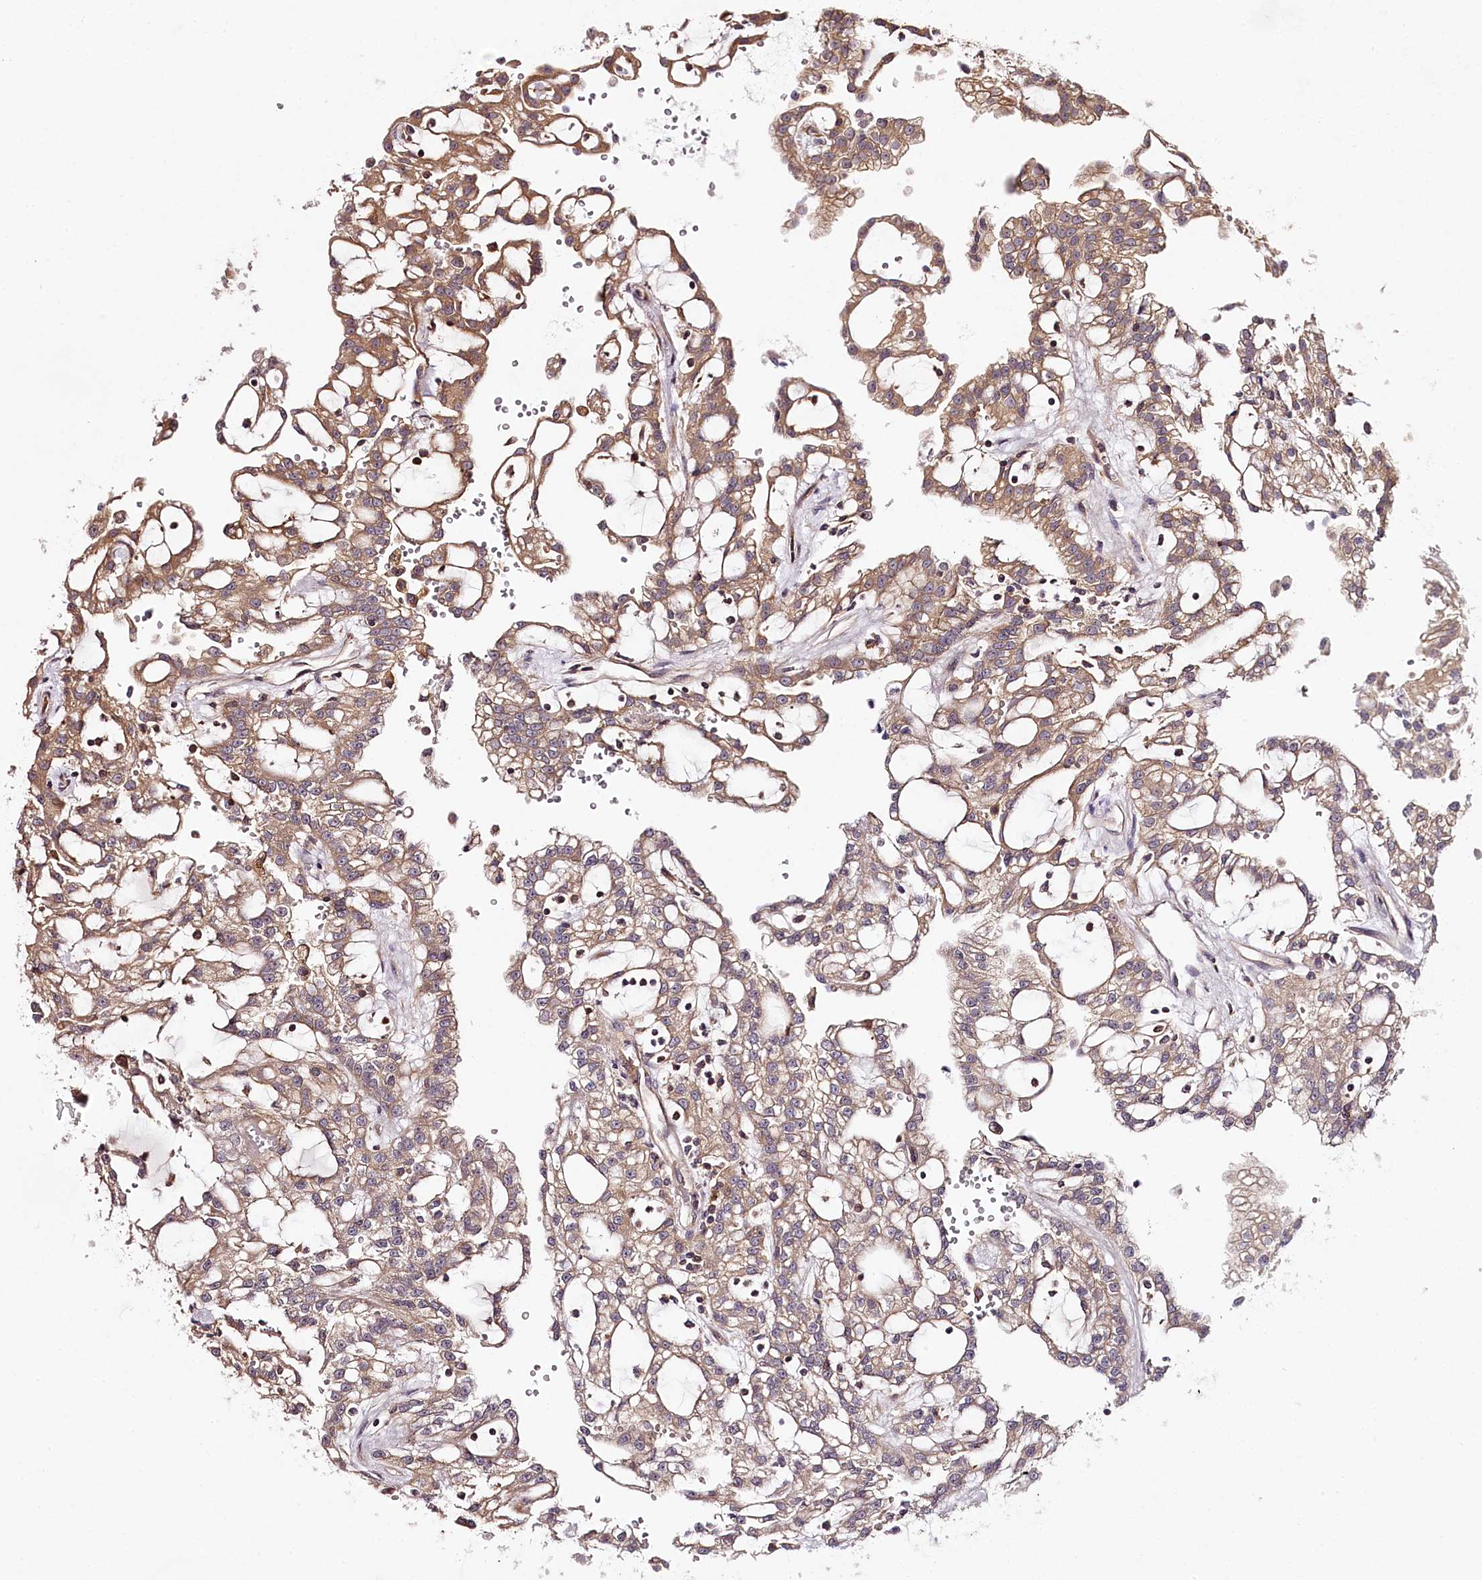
{"staining": {"intensity": "moderate", "quantity": "25%-75%", "location": "cytoplasmic/membranous"}, "tissue": "renal cancer", "cell_type": "Tumor cells", "image_type": "cancer", "snomed": [{"axis": "morphology", "description": "Adenocarcinoma, NOS"}, {"axis": "topography", "description": "Kidney"}], "caption": "This is an image of IHC staining of renal cancer, which shows moderate positivity in the cytoplasmic/membranous of tumor cells.", "gene": "TARS1", "patient": {"sex": "male", "age": 63}}